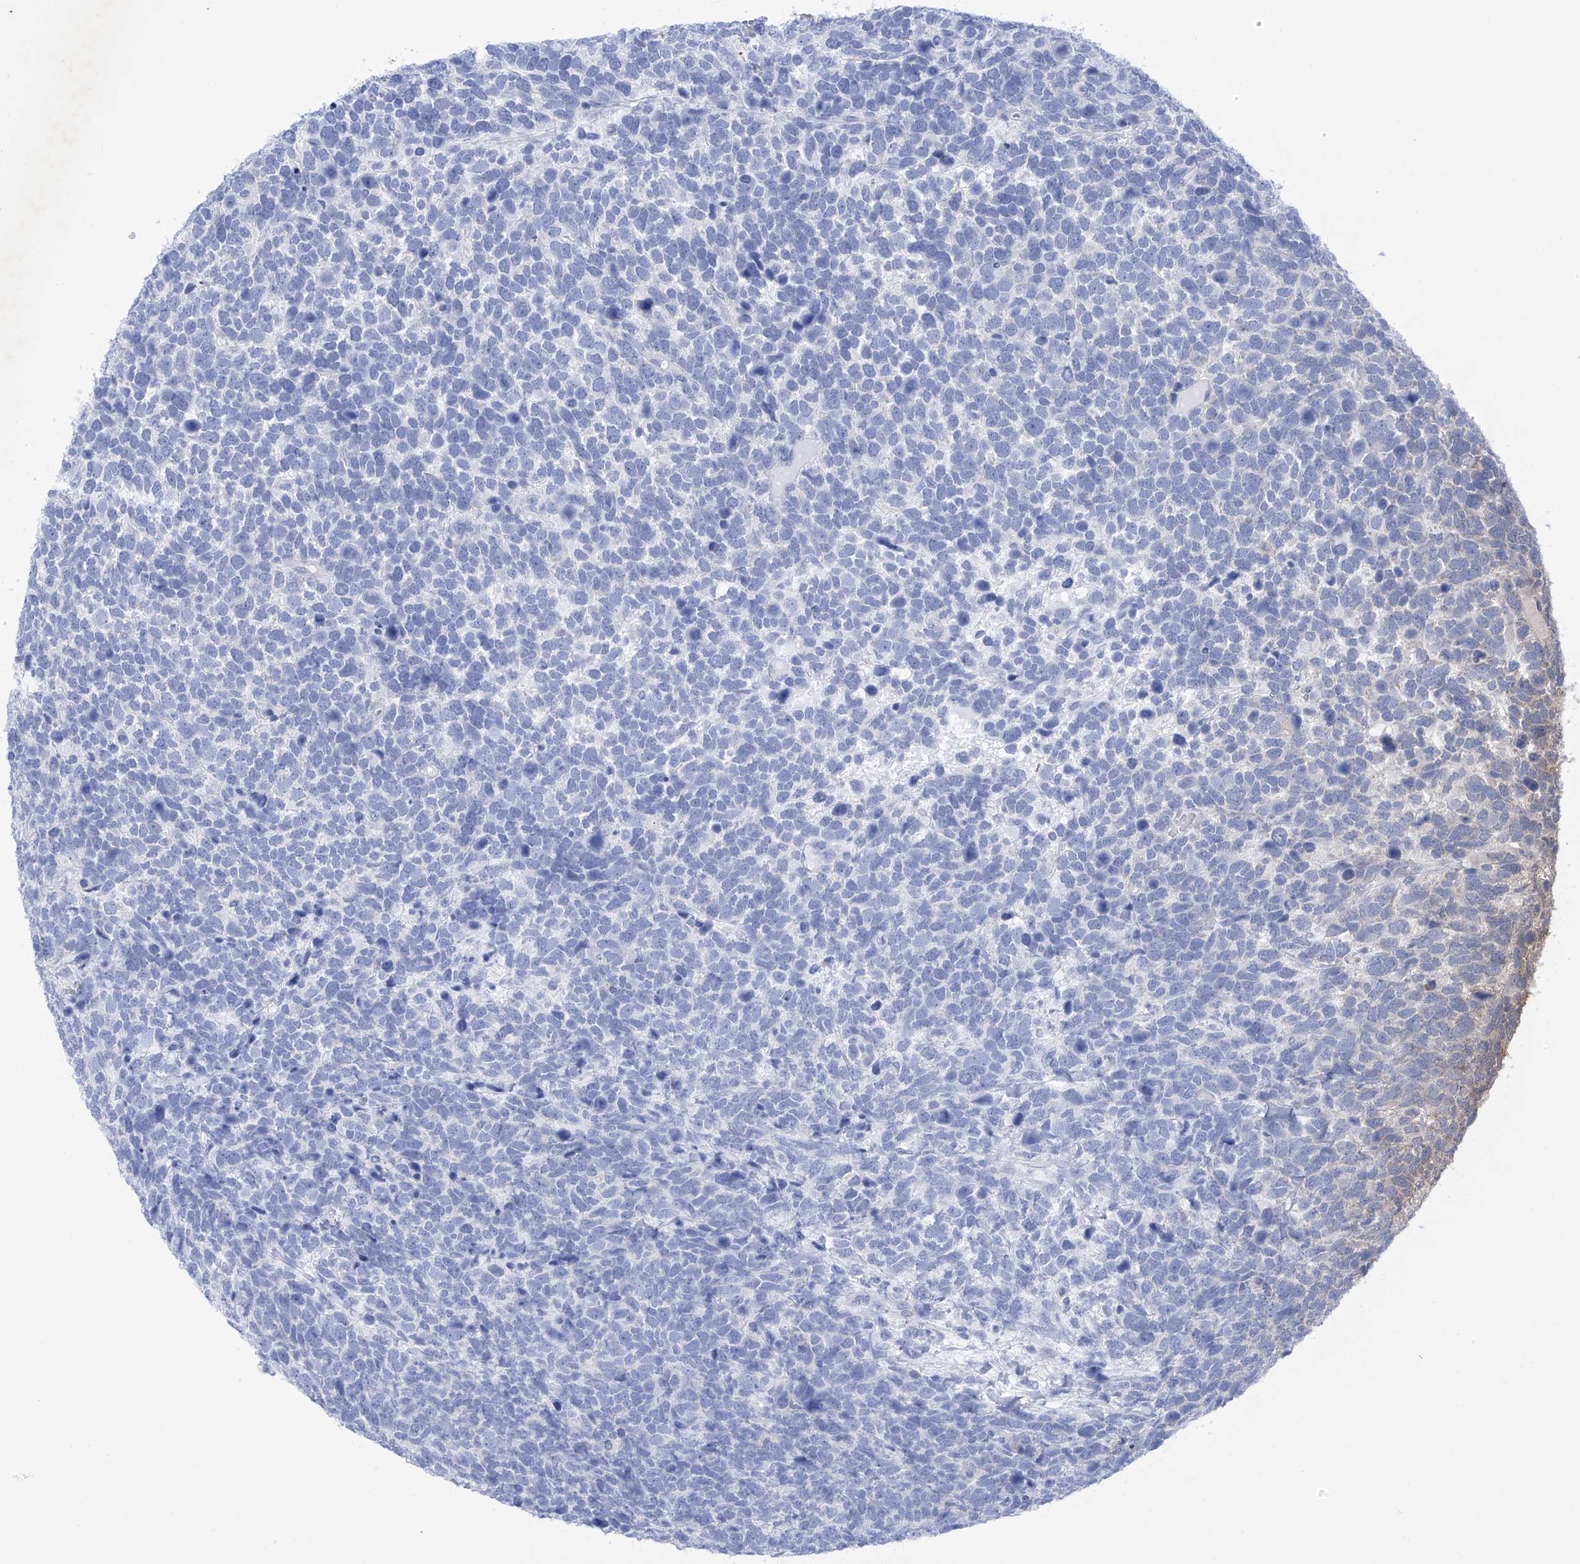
{"staining": {"intensity": "negative", "quantity": "none", "location": "none"}, "tissue": "urothelial cancer", "cell_type": "Tumor cells", "image_type": "cancer", "snomed": [{"axis": "morphology", "description": "Urothelial carcinoma, High grade"}, {"axis": "topography", "description": "Urinary bladder"}], "caption": "IHC photomicrograph of urothelial cancer stained for a protein (brown), which demonstrates no positivity in tumor cells.", "gene": "P2RX7", "patient": {"sex": "female", "age": 82}}